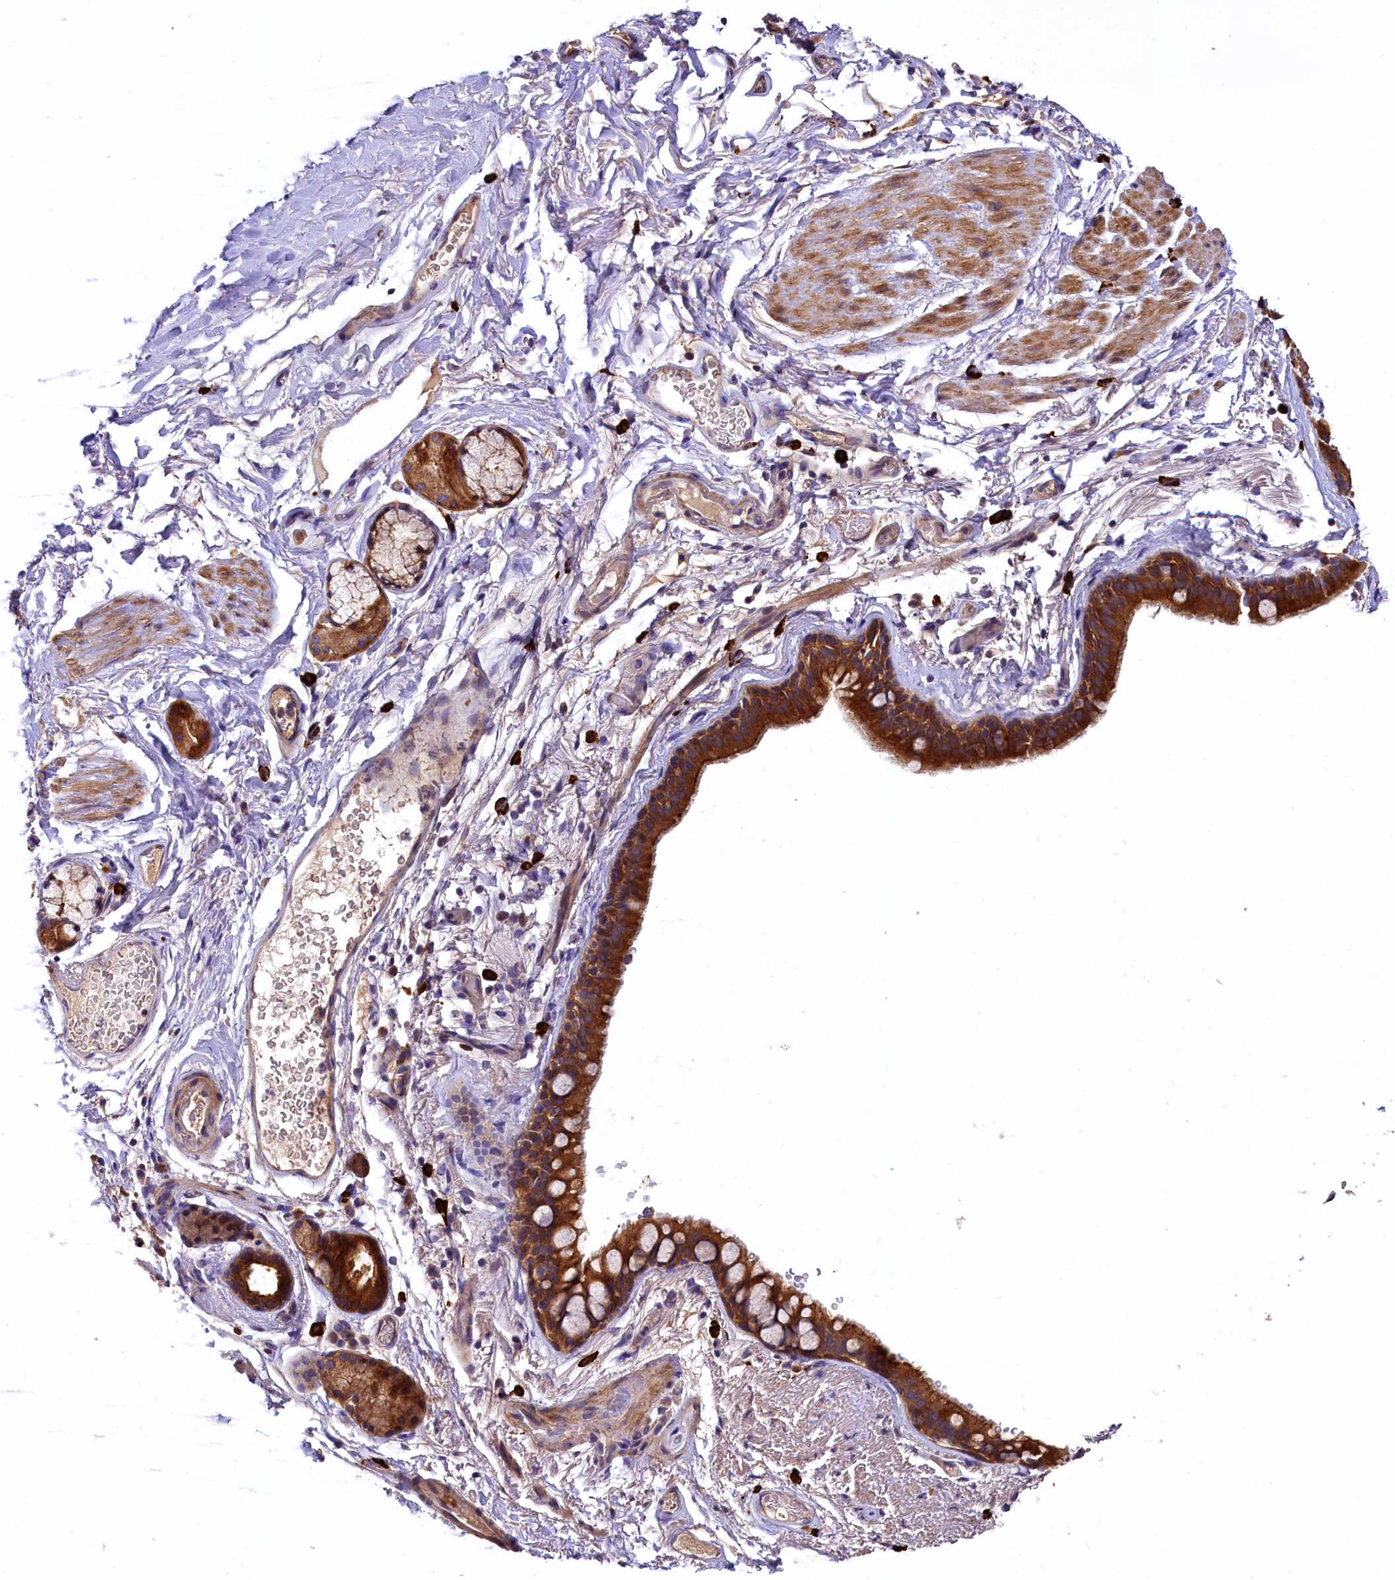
{"staining": {"intensity": "strong", "quantity": ">75%", "location": "cytoplasmic/membranous"}, "tissue": "bronchus", "cell_type": "Respiratory epithelial cells", "image_type": "normal", "snomed": [{"axis": "morphology", "description": "Normal tissue, NOS"}, {"axis": "topography", "description": "Cartilage tissue"}], "caption": "The immunohistochemical stain shows strong cytoplasmic/membranous positivity in respiratory epithelial cells of benign bronchus. The protein is shown in brown color, while the nuclei are stained blue.", "gene": "EPS8L2", "patient": {"sex": "male", "age": 63}}